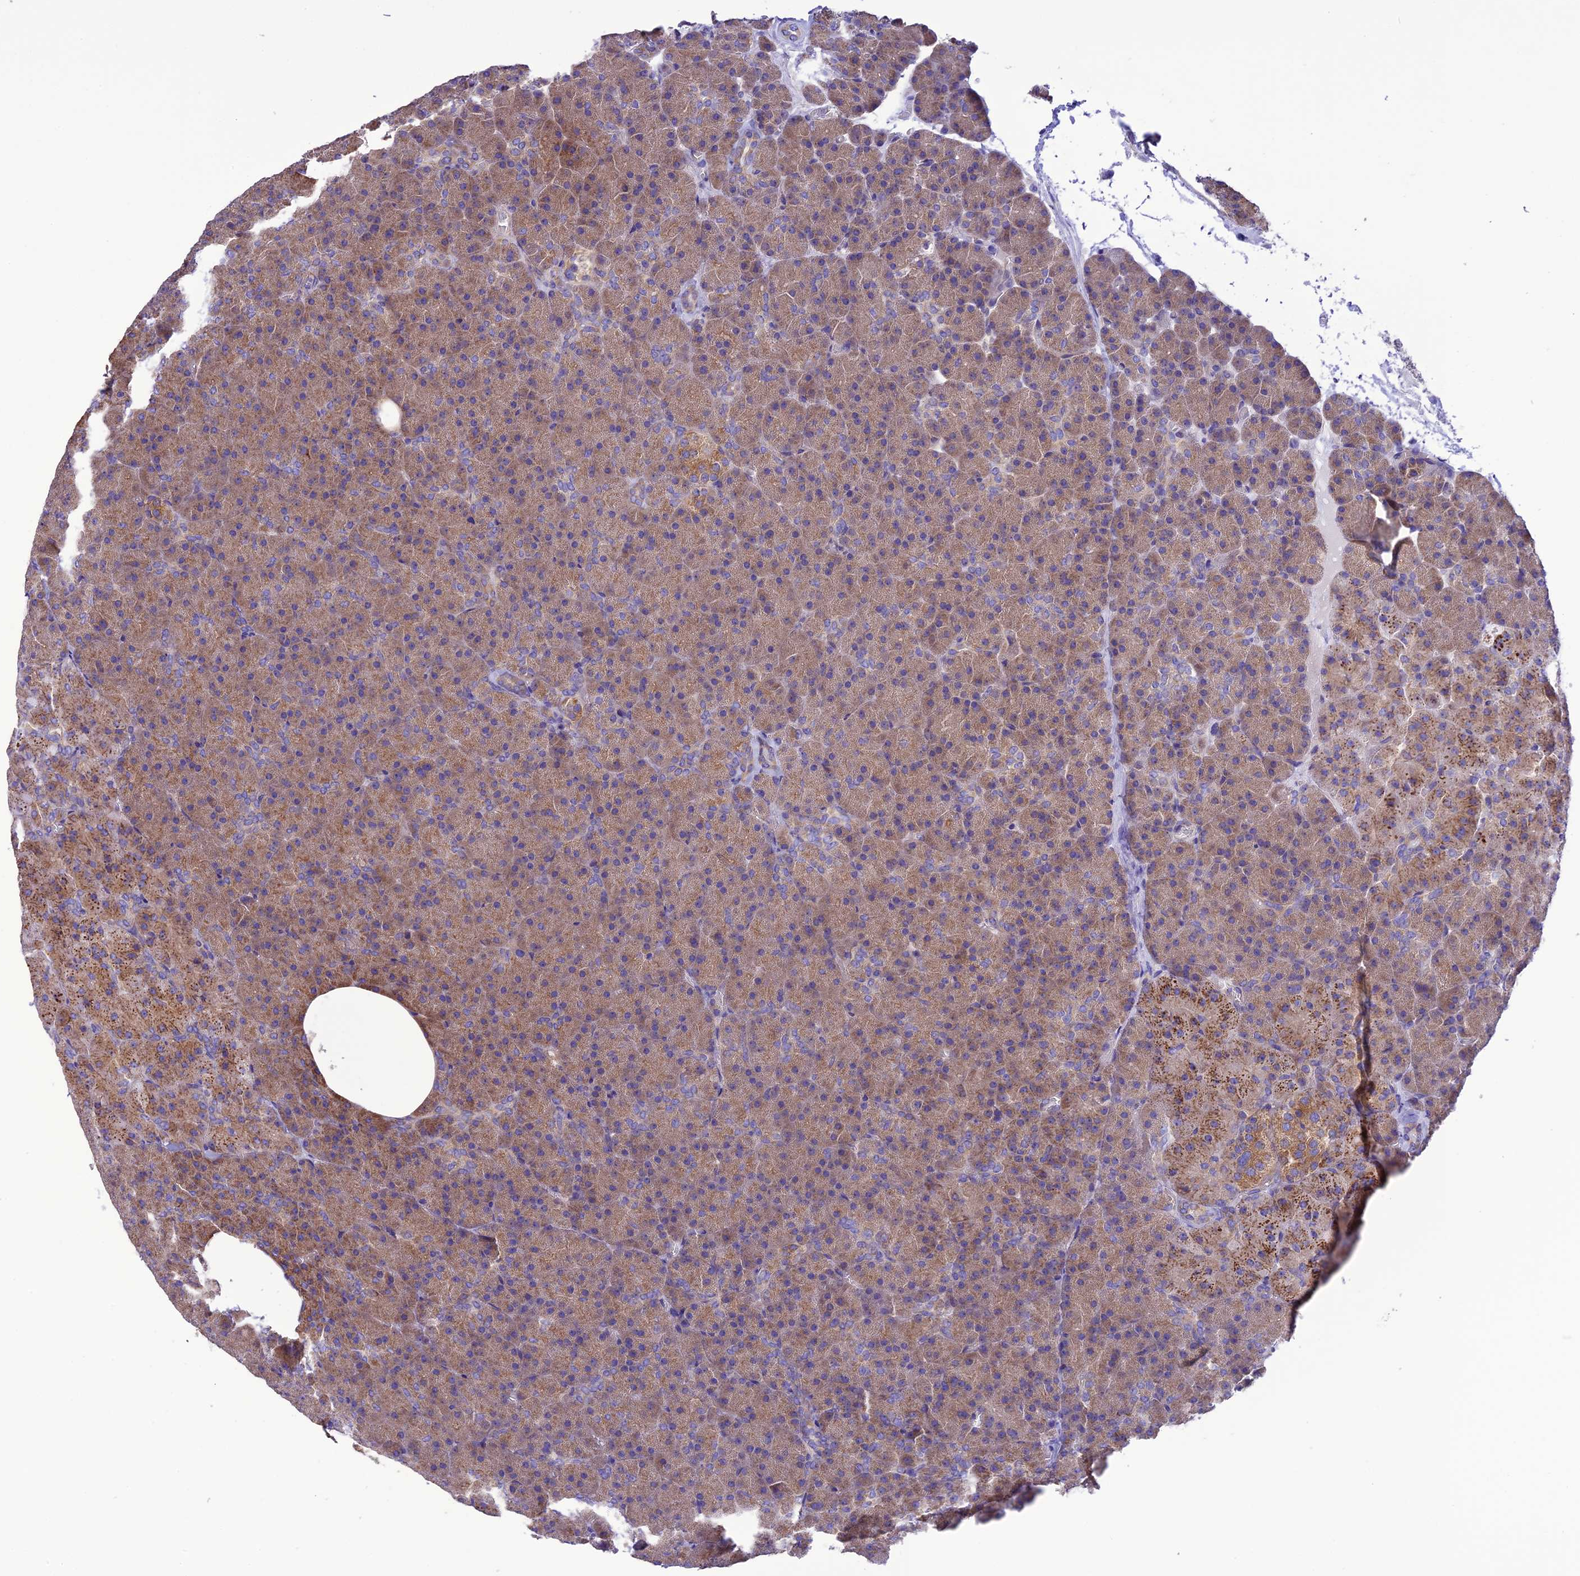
{"staining": {"intensity": "moderate", "quantity": ">75%", "location": "cytoplasmic/membranous"}, "tissue": "pancreas", "cell_type": "Exocrine glandular cells", "image_type": "normal", "snomed": [{"axis": "morphology", "description": "Normal tissue, NOS"}, {"axis": "morphology", "description": "Carcinoid, malignant, NOS"}, {"axis": "topography", "description": "Pancreas"}], "caption": "Pancreas stained with DAB immunohistochemistry (IHC) shows medium levels of moderate cytoplasmic/membranous staining in approximately >75% of exocrine glandular cells.", "gene": "MAP3K12", "patient": {"sex": "female", "age": 35}}